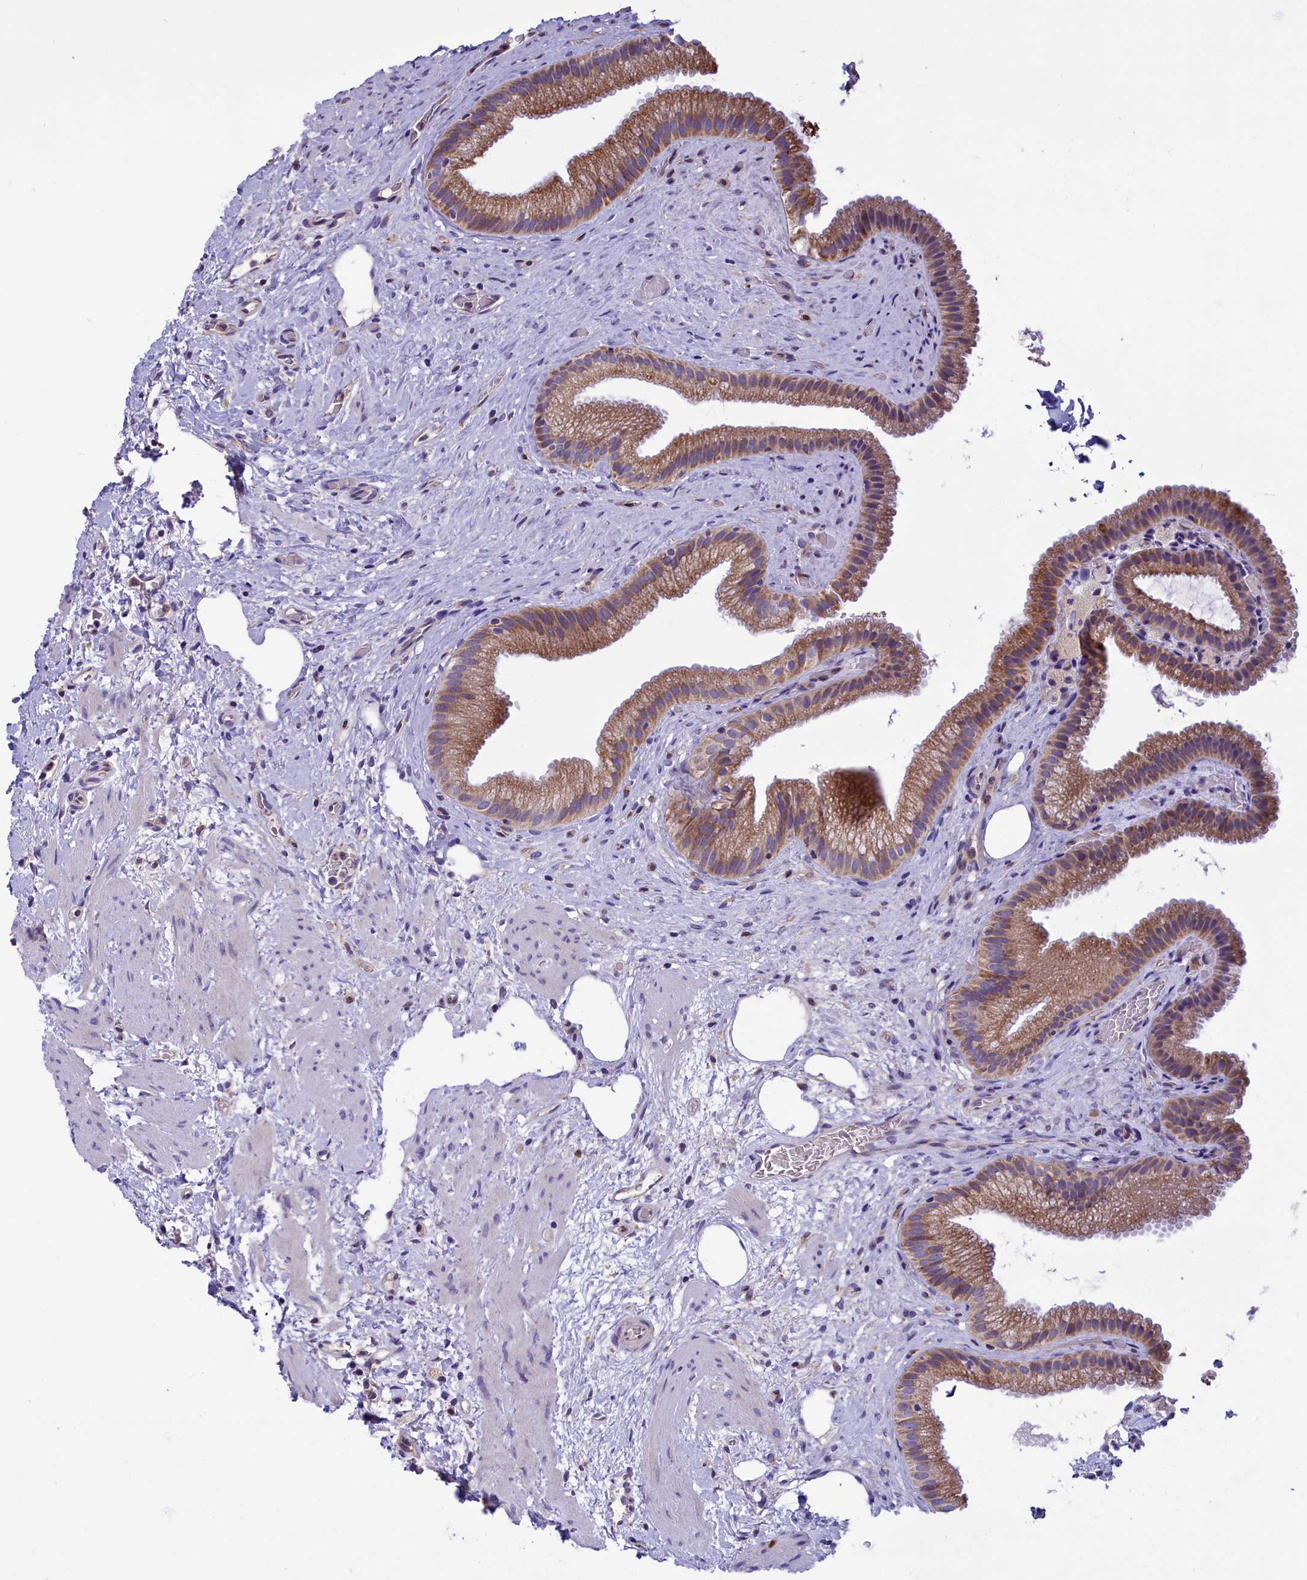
{"staining": {"intensity": "moderate", "quantity": ">75%", "location": "cytoplasmic/membranous"}, "tissue": "gallbladder", "cell_type": "Glandular cells", "image_type": "normal", "snomed": [{"axis": "morphology", "description": "Normal tissue, NOS"}, {"axis": "morphology", "description": "Inflammation, NOS"}, {"axis": "topography", "description": "Gallbladder"}], "caption": "Brown immunohistochemical staining in normal gallbladder shows moderate cytoplasmic/membranous staining in about >75% of glandular cells. (DAB (3,3'-diaminobenzidine) IHC, brown staining for protein, blue staining for nuclei).", "gene": "DNAJB9", "patient": {"sex": "male", "age": 51}}